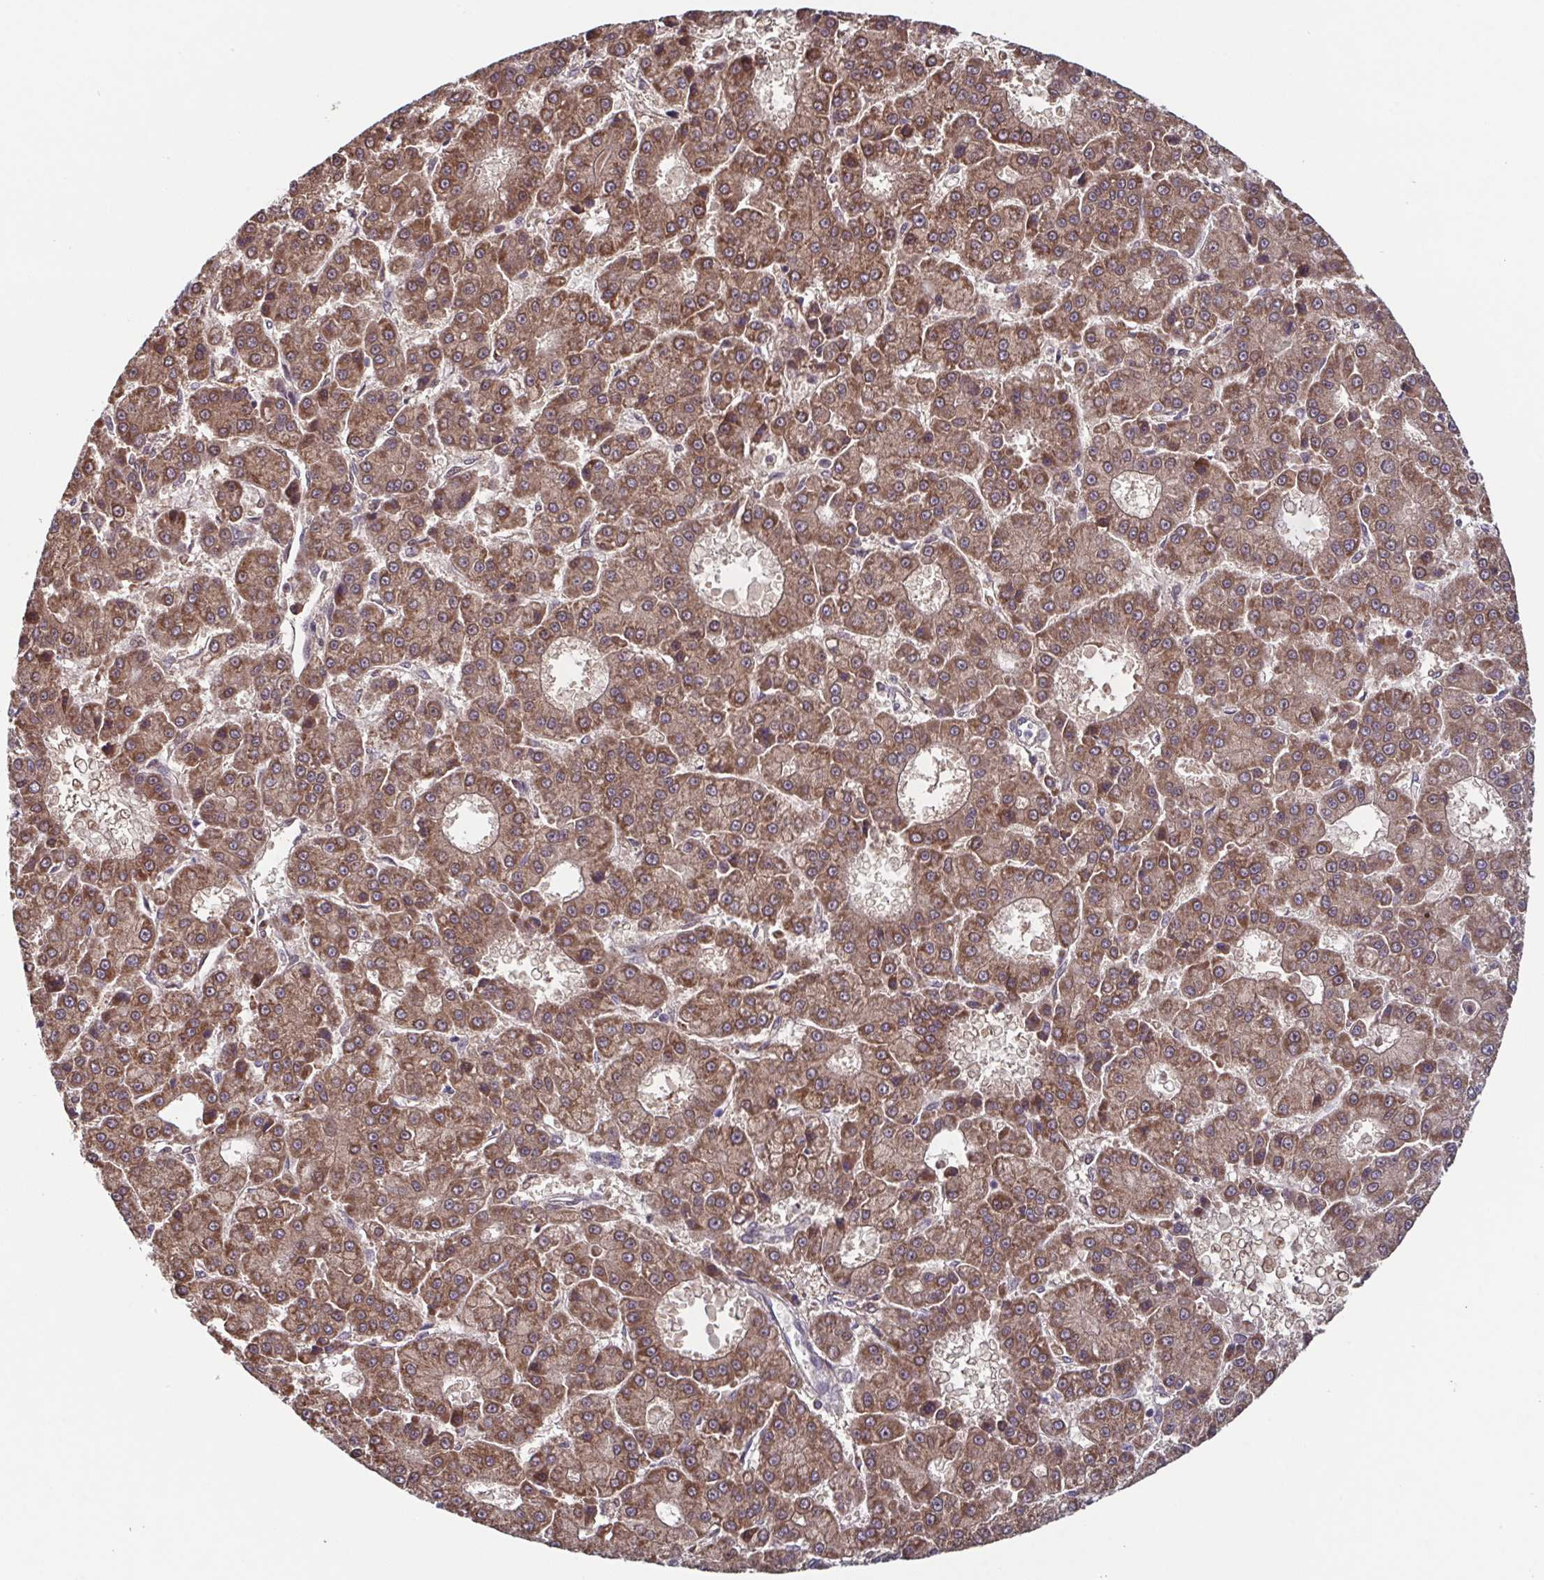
{"staining": {"intensity": "moderate", "quantity": ">75%", "location": "cytoplasmic/membranous"}, "tissue": "liver cancer", "cell_type": "Tumor cells", "image_type": "cancer", "snomed": [{"axis": "morphology", "description": "Carcinoma, Hepatocellular, NOS"}, {"axis": "topography", "description": "Liver"}], "caption": "Human liver cancer stained for a protein (brown) demonstrates moderate cytoplasmic/membranous positive expression in about >75% of tumor cells.", "gene": "TTC19", "patient": {"sex": "male", "age": 70}}